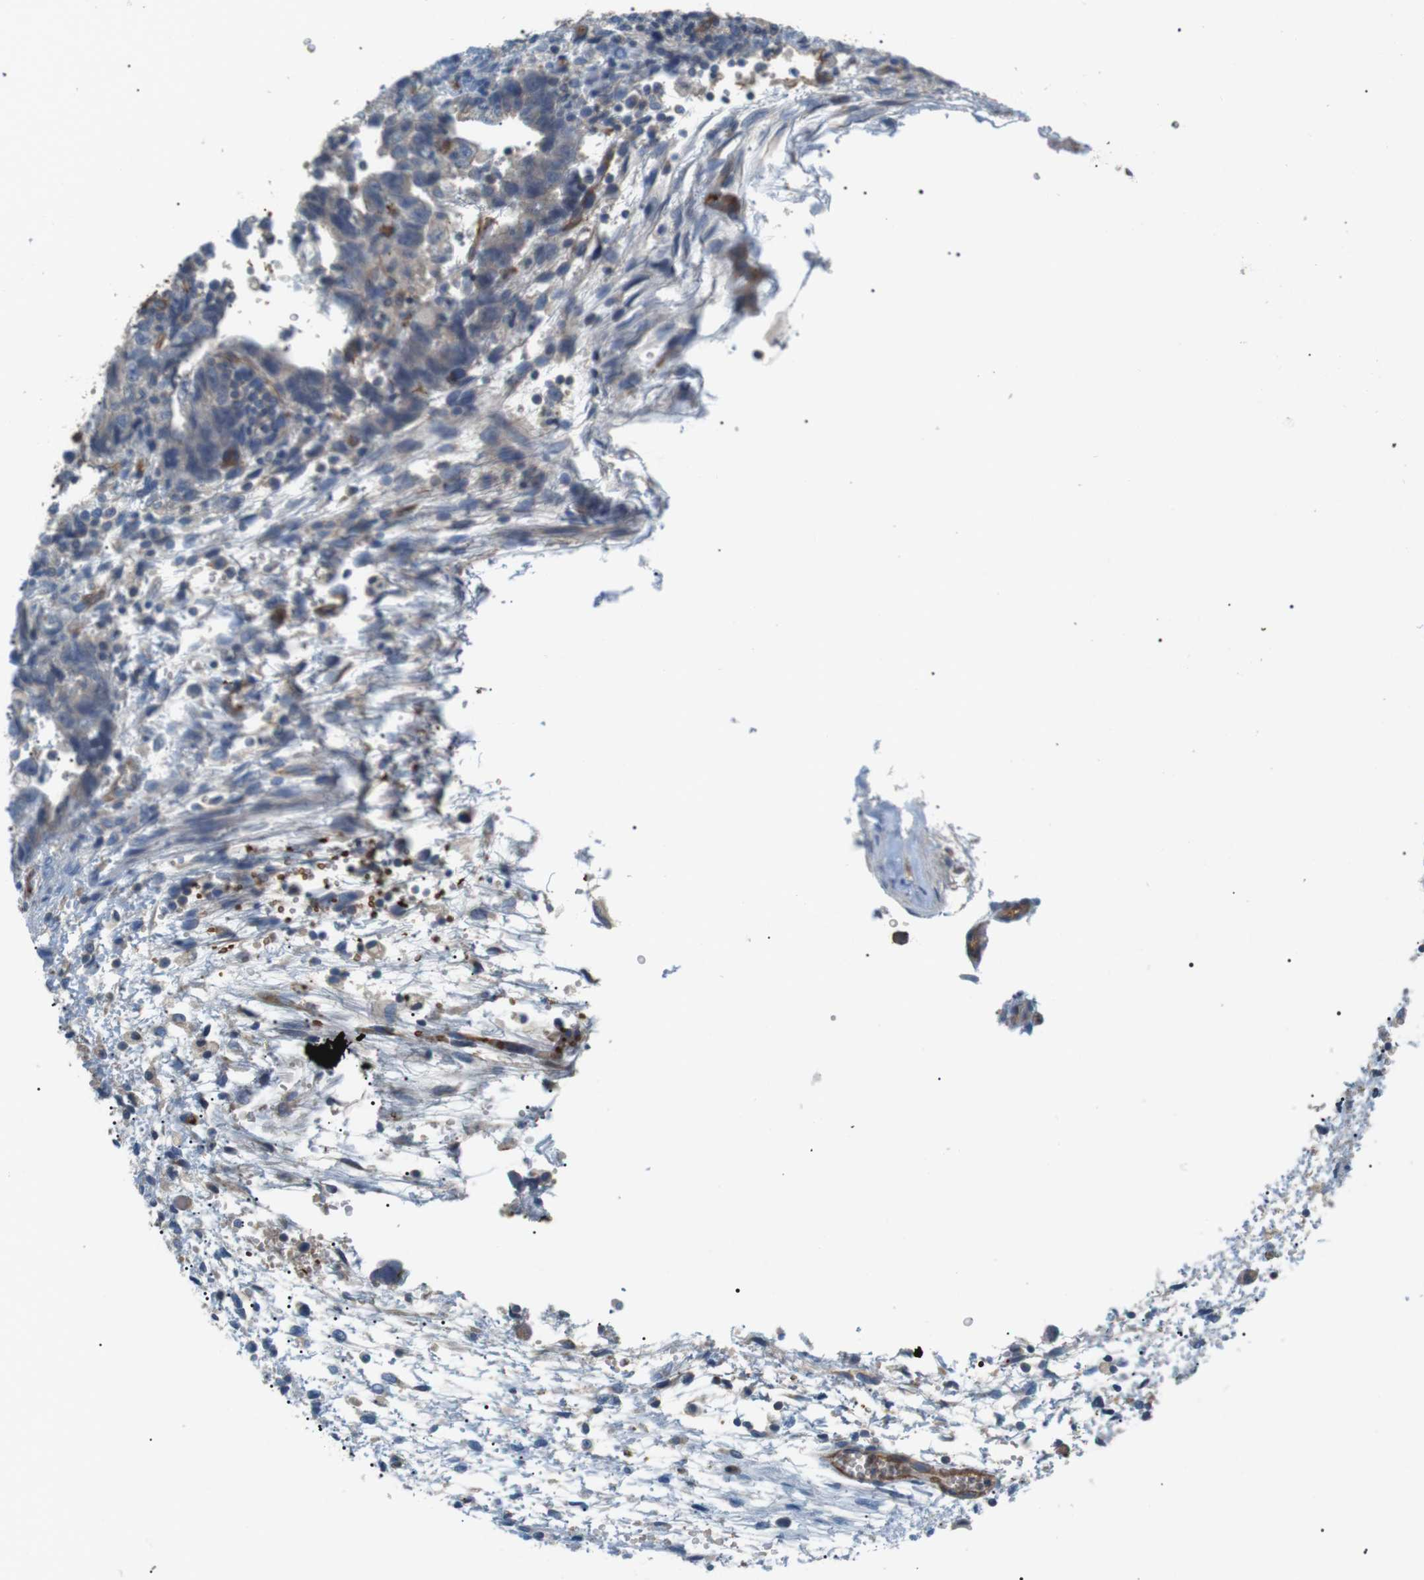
{"staining": {"intensity": "negative", "quantity": "none", "location": "none"}, "tissue": "testis cancer", "cell_type": "Tumor cells", "image_type": "cancer", "snomed": [{"axis": "morphology", "description": "Carcinoma, Embryonal, NOS"}, {"axis": "topography", "description": "Testis"}], "caption": "Immunohistochemistry (IHC) photomicrograph of neoplastic tissue: human testis cancer (embryonal carcinoma) stained with DAB (3,3'-diaminobenzidine) demonstrates no significant protein positivity in tumor cells.", "gene": "ADCY10", "patient": {"sex": "male", "age": 36}}